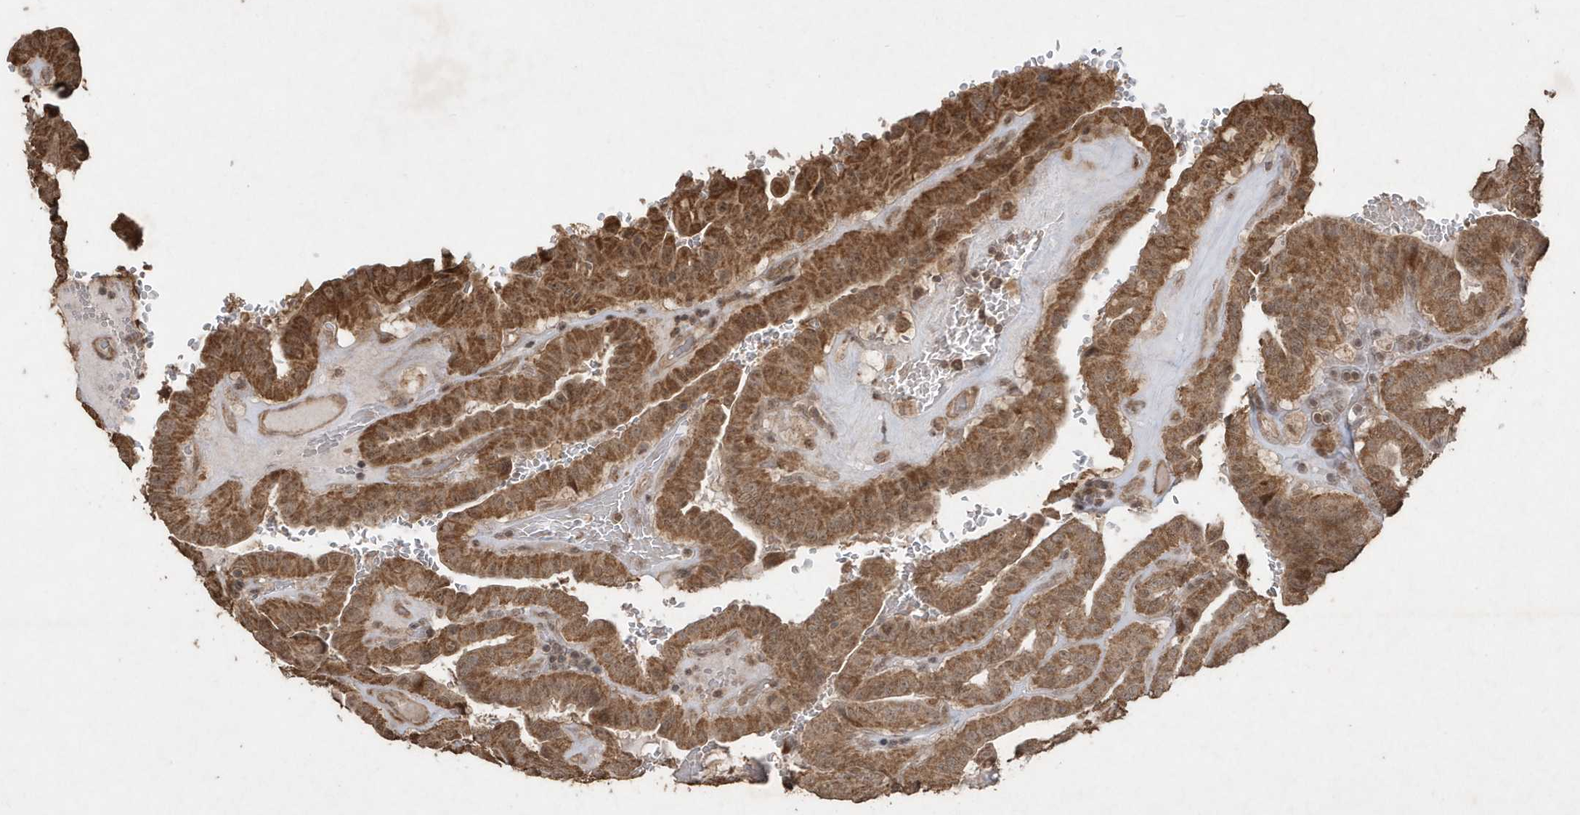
{"staining": {"intensity": "moderate", "quantity": ">75%", "location": "cytoplasmic/membranous"}, "tissue": "thyroid cancer", "cell_type": "Tumor cells", "image_type": "cancer", "snomed": [{"axis": "morphology", "description": "Papillary adenocarcinoma, NOS"}, {"axis": "topography", "description": "Thyroid gland"}], "caption": "Papillary adenocarcinoma (thyroid) stained with IHC demonstrates moderate cytoplasmic/membranous expression in about >75% of tumor cells. Immunohistochemistry stains the protein in brown and the nuclei are stained blue.", "gene": "PAXBP1", "patient": {"sex": "male", "age": 77}}